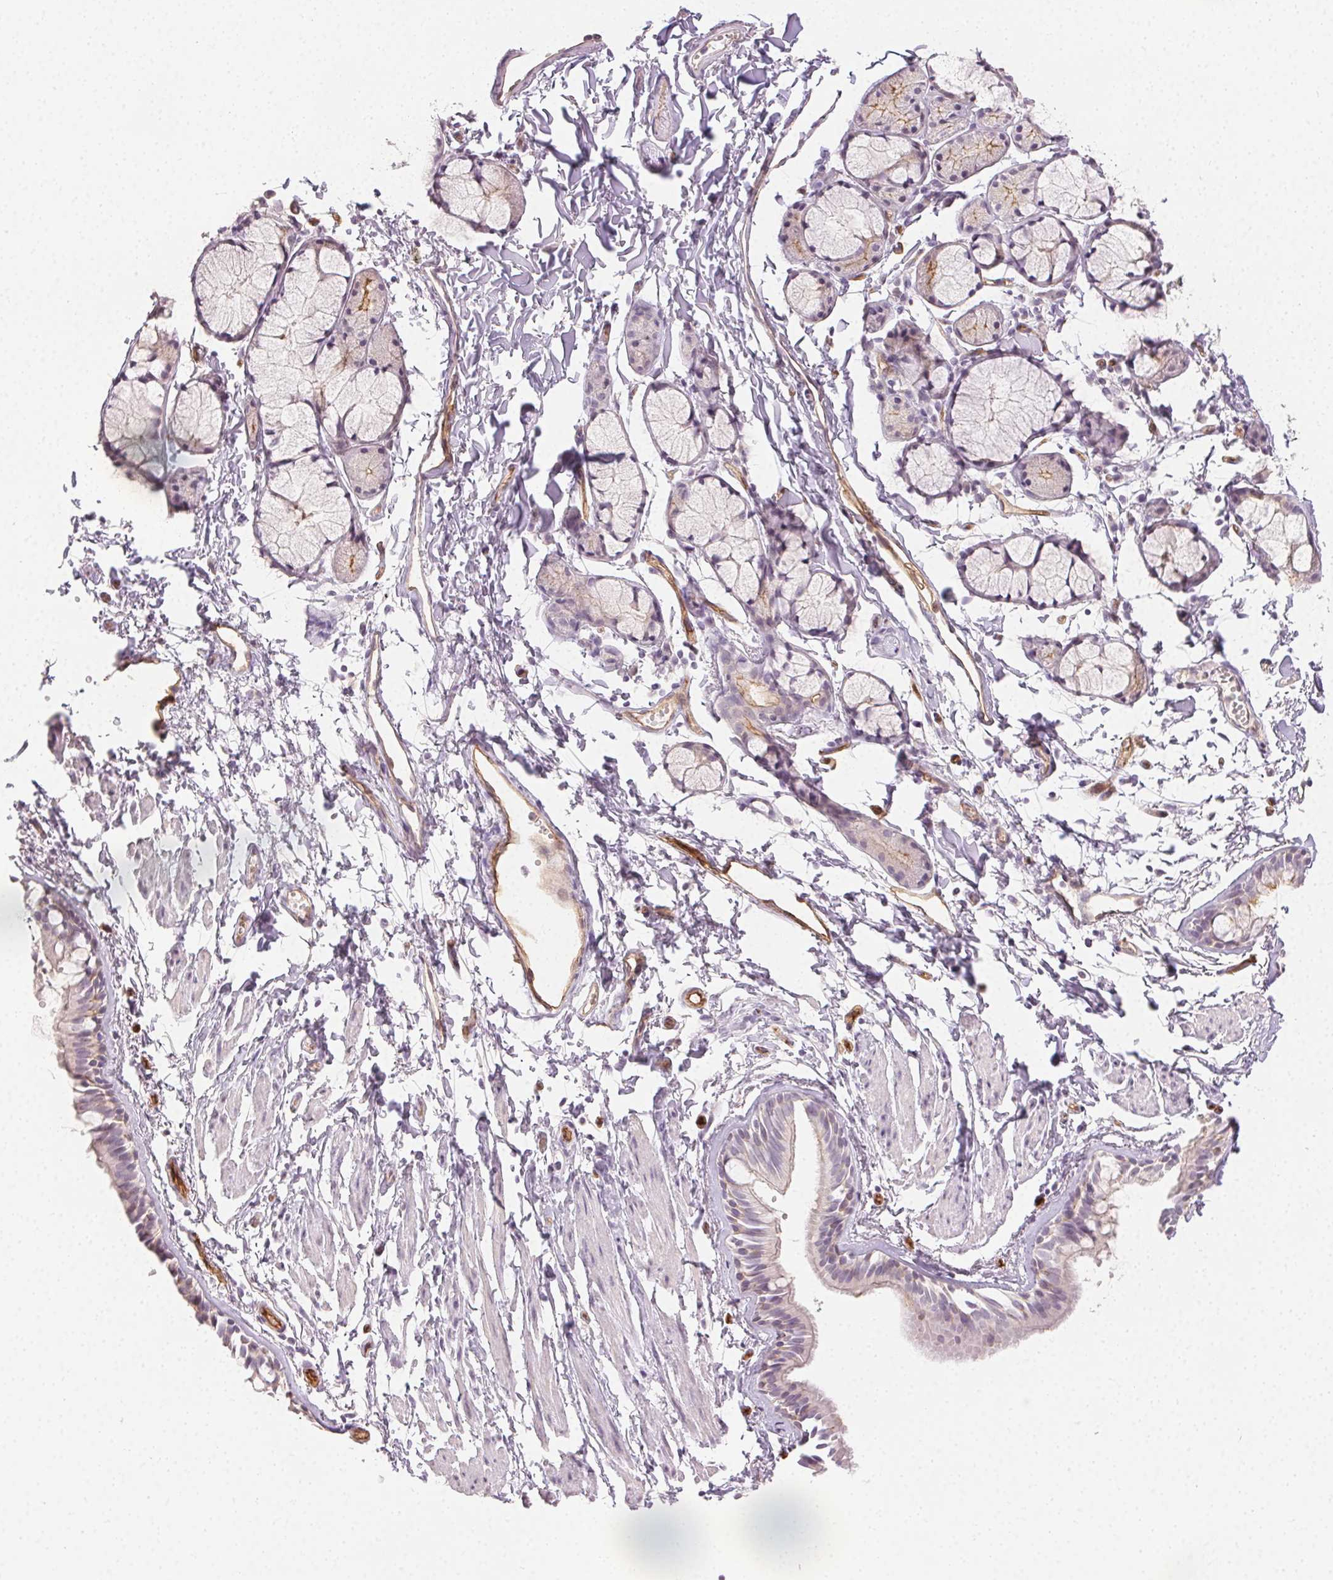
{"staining": {"intensity": "negative", "quantity": "none", "location": "none"}, "tissue": "bronchus", "cell_type": "Respiratory epithelial cells", "image_type": "normal", "snomed": [{"axis": "morphology", "description": "Normal tissue, NOS"}, {"axis": "topography", "description": "Cartilage tissue"}, {"axis": "topography", "description": "Bronchus"}], "caption": "IHC photomicrograph of unremarkable bronchus stained for a protein (brown), which displays no staining in respiratory epithelial cells. The staining was performed using DAB (3,3'-diaminobenzidine) to visualize the protein expression in brown, while the nuclei were stained in blue with hematoxylin (Magnification: 20x).", "gene": "PODXL", "patient": {"sex": "female", "age": 59}}